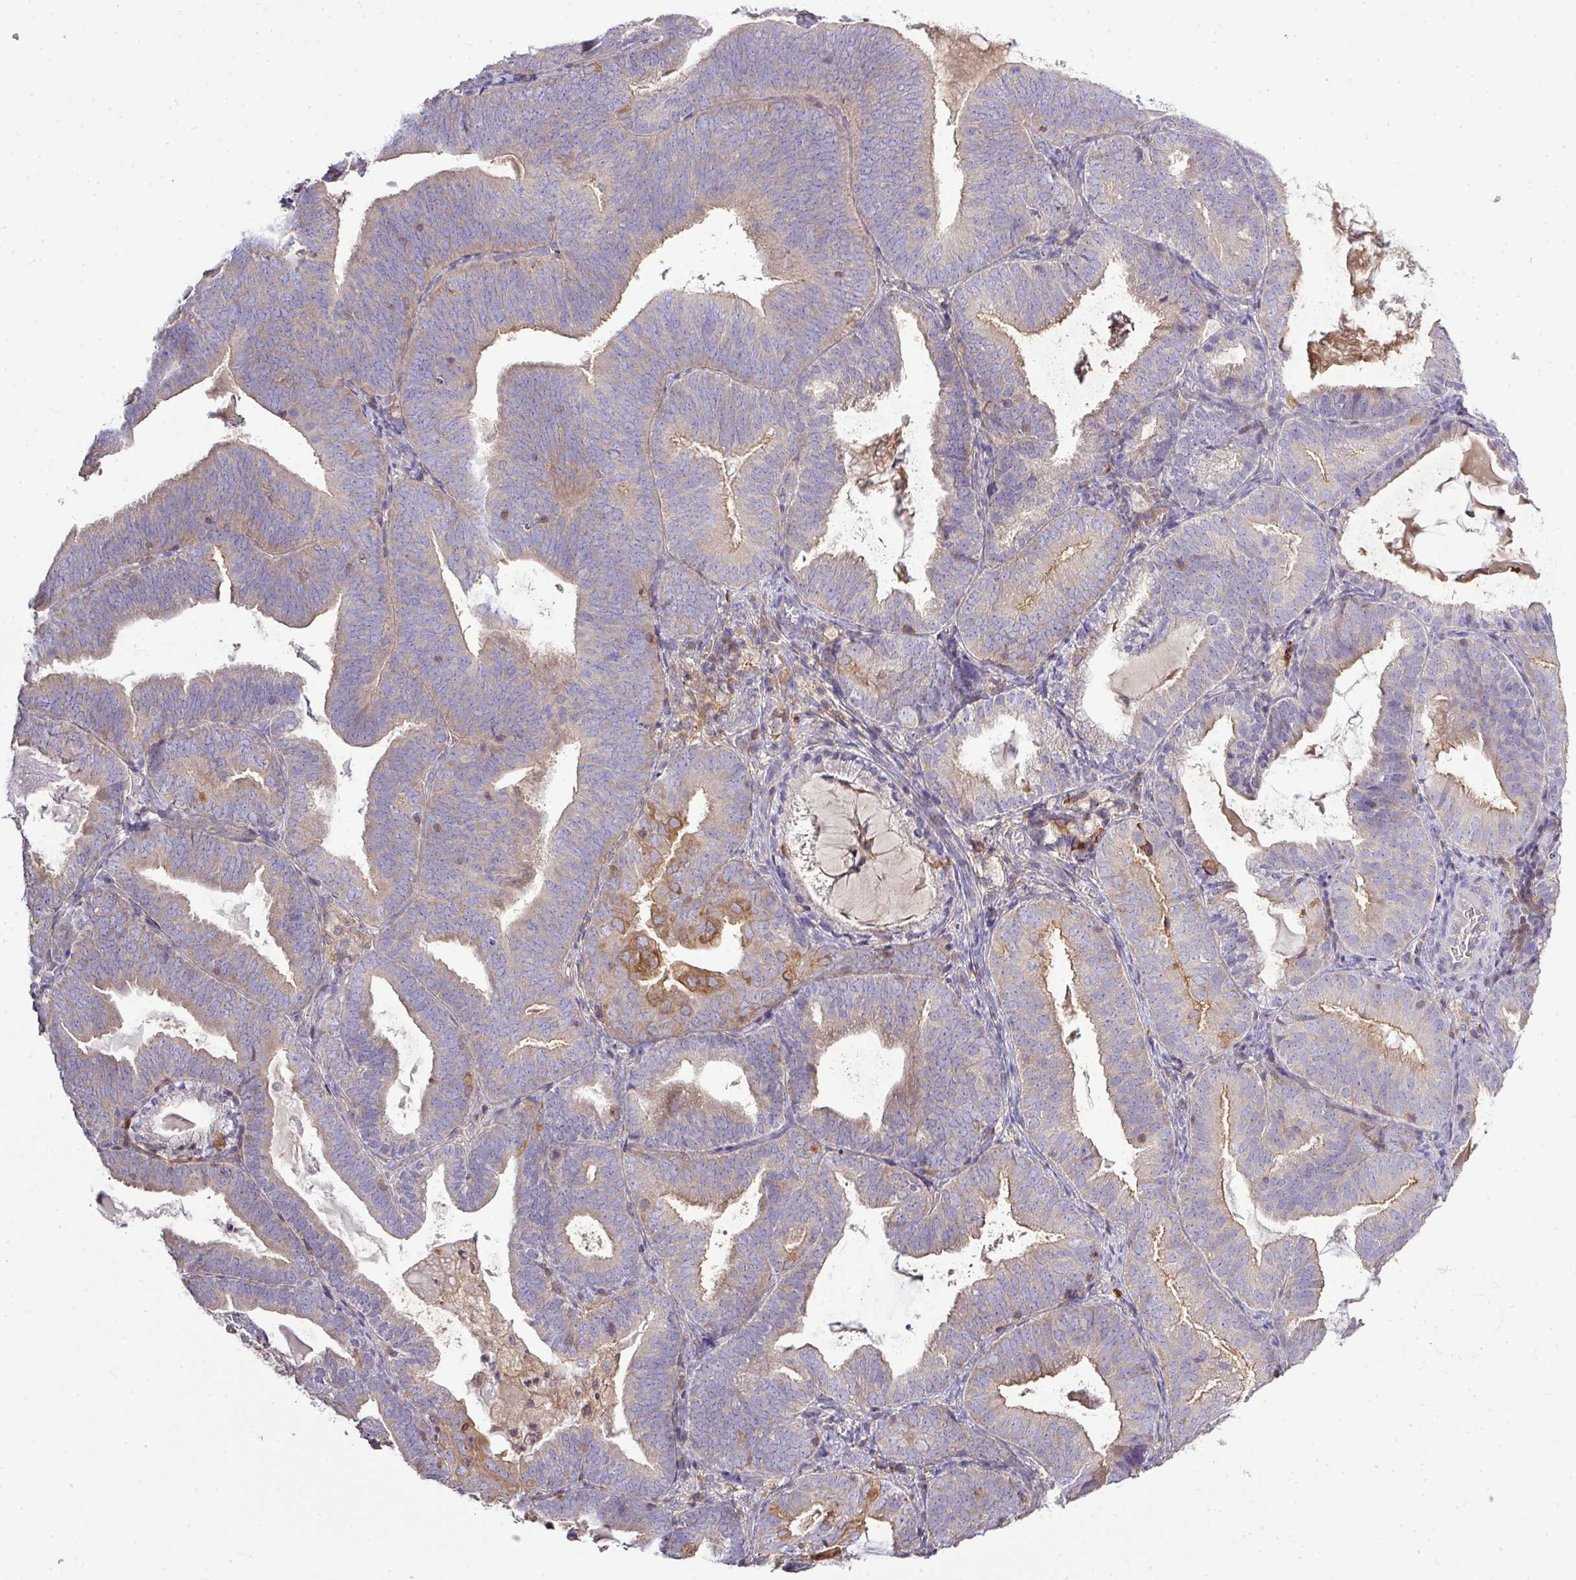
{"staining": {"intensity": "moderate", "quantity": "25%-75%", "location": "cytoplasmic/membranous"}, "tissue": "endometrial cancer", "cell_type": "Tumor cells", "image_type": "cancer", "snomed": [{"axis": "morphology", "description": "Adenocarcinoma, NOS"}, {"axis": "topography", "description": "Endometrium"}], "caption": "Immunohistochemistry photomicrograph of neoplastic tissue: human endometrial cancer stained using IHC displays medium levels of moderate protein expression localized specifically in the cytoplasmic/membranous of tumor cells, appearing as a cytoplasmic/membranous brown color.", "gene": "STAT5A", "patient": {"sex": "female", "age": 80}}